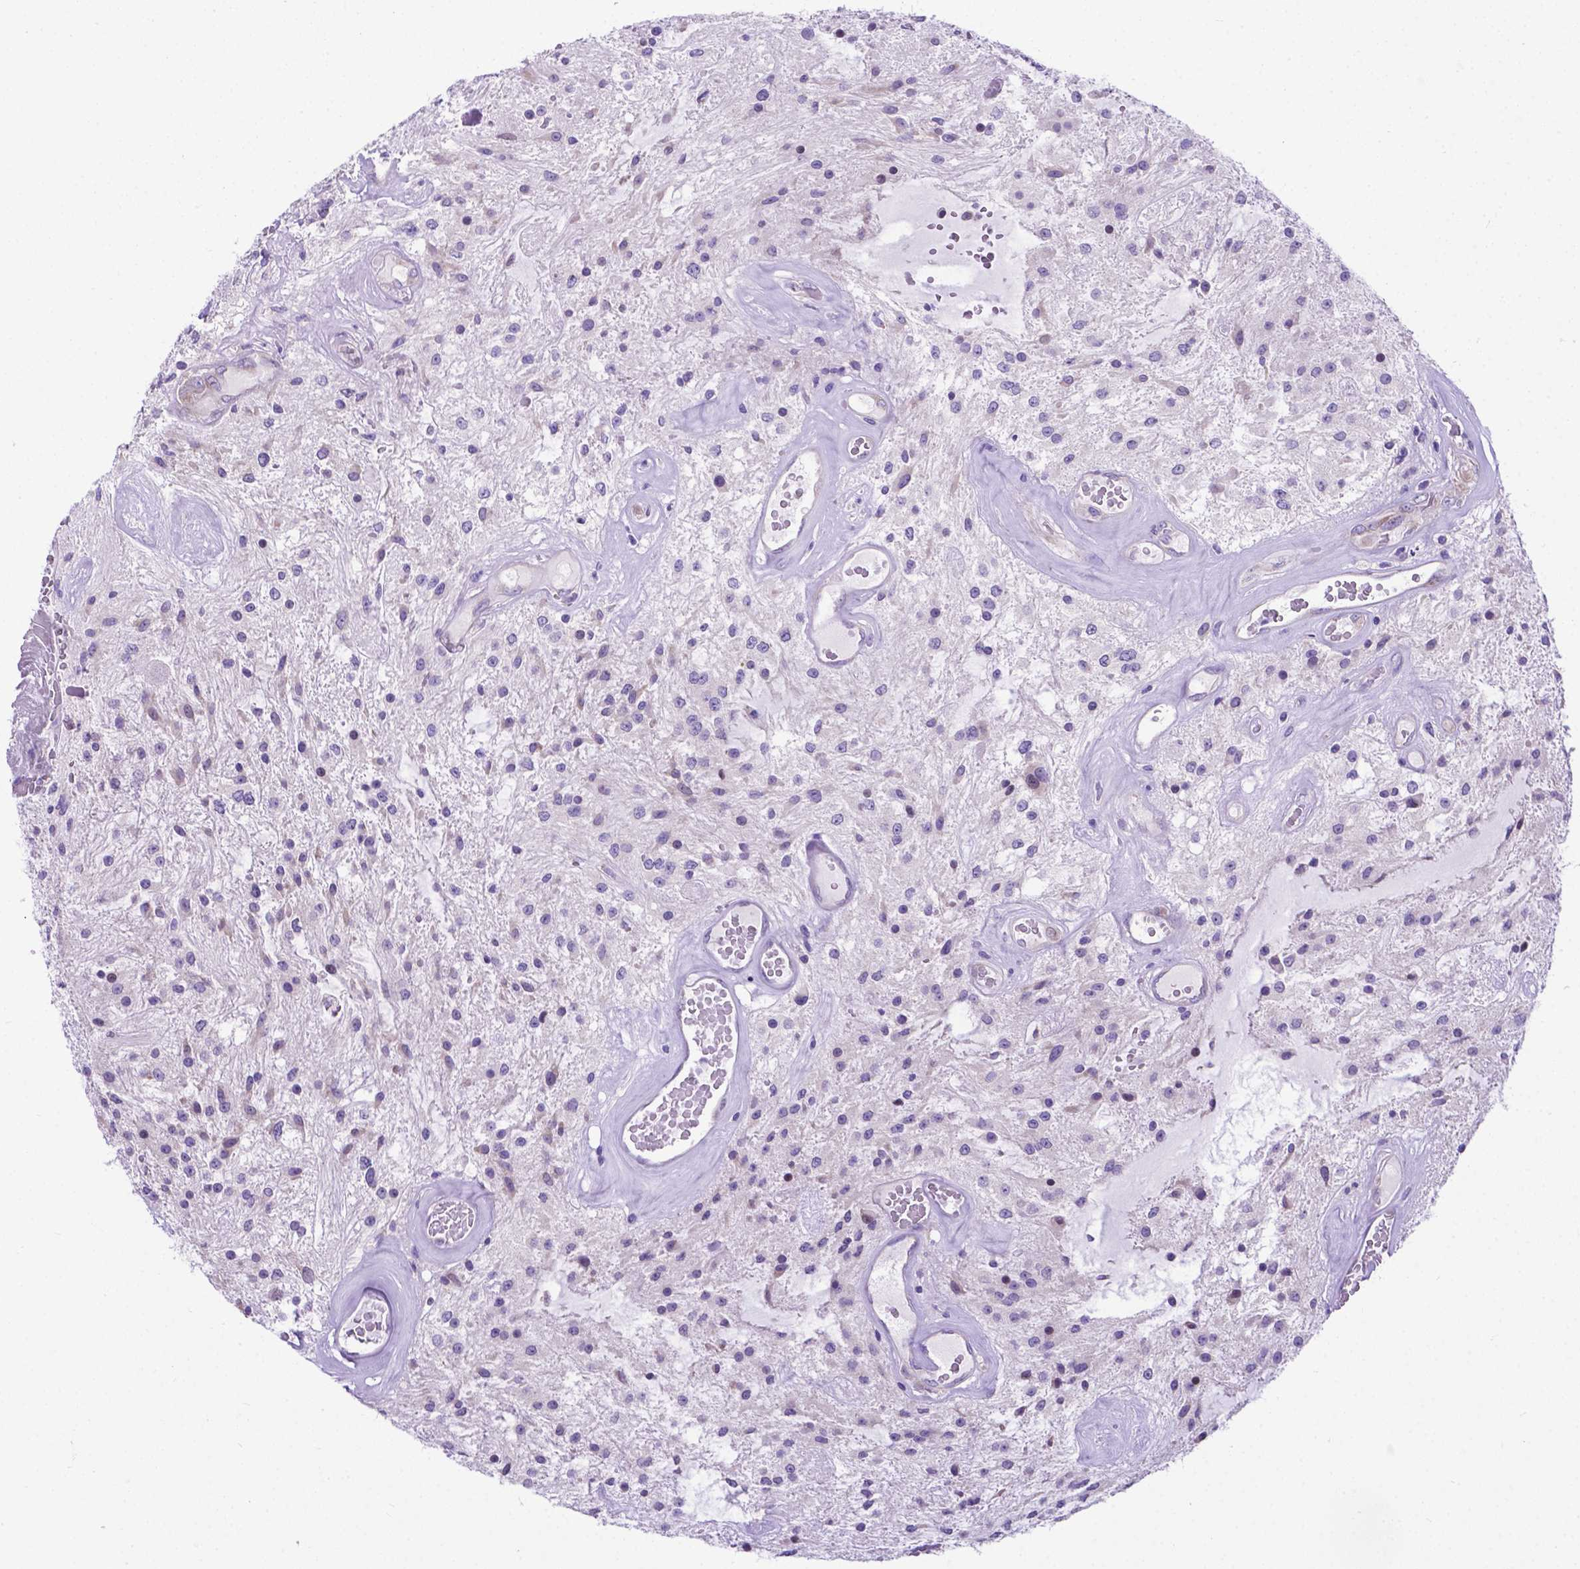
{"staining": {"intensity": "negative", "quantity": "none", "location": "none"}, "tissue": "glioma", "cell_type": "Tumor cells", "image_type": "cancer", "snomed": [{"axis": "morphology", "description": "Glioma, malignant, Low grade"}, {"axis": "topography", "description": "Cerebellum"}], "caption": "The immunohistochemistry (IHC) micrograph has no significant staining in tumor cells of malignant low-grade glioma tissue.", "gene": "RPL6", "patient": {"sex": "female", "age": 14}}